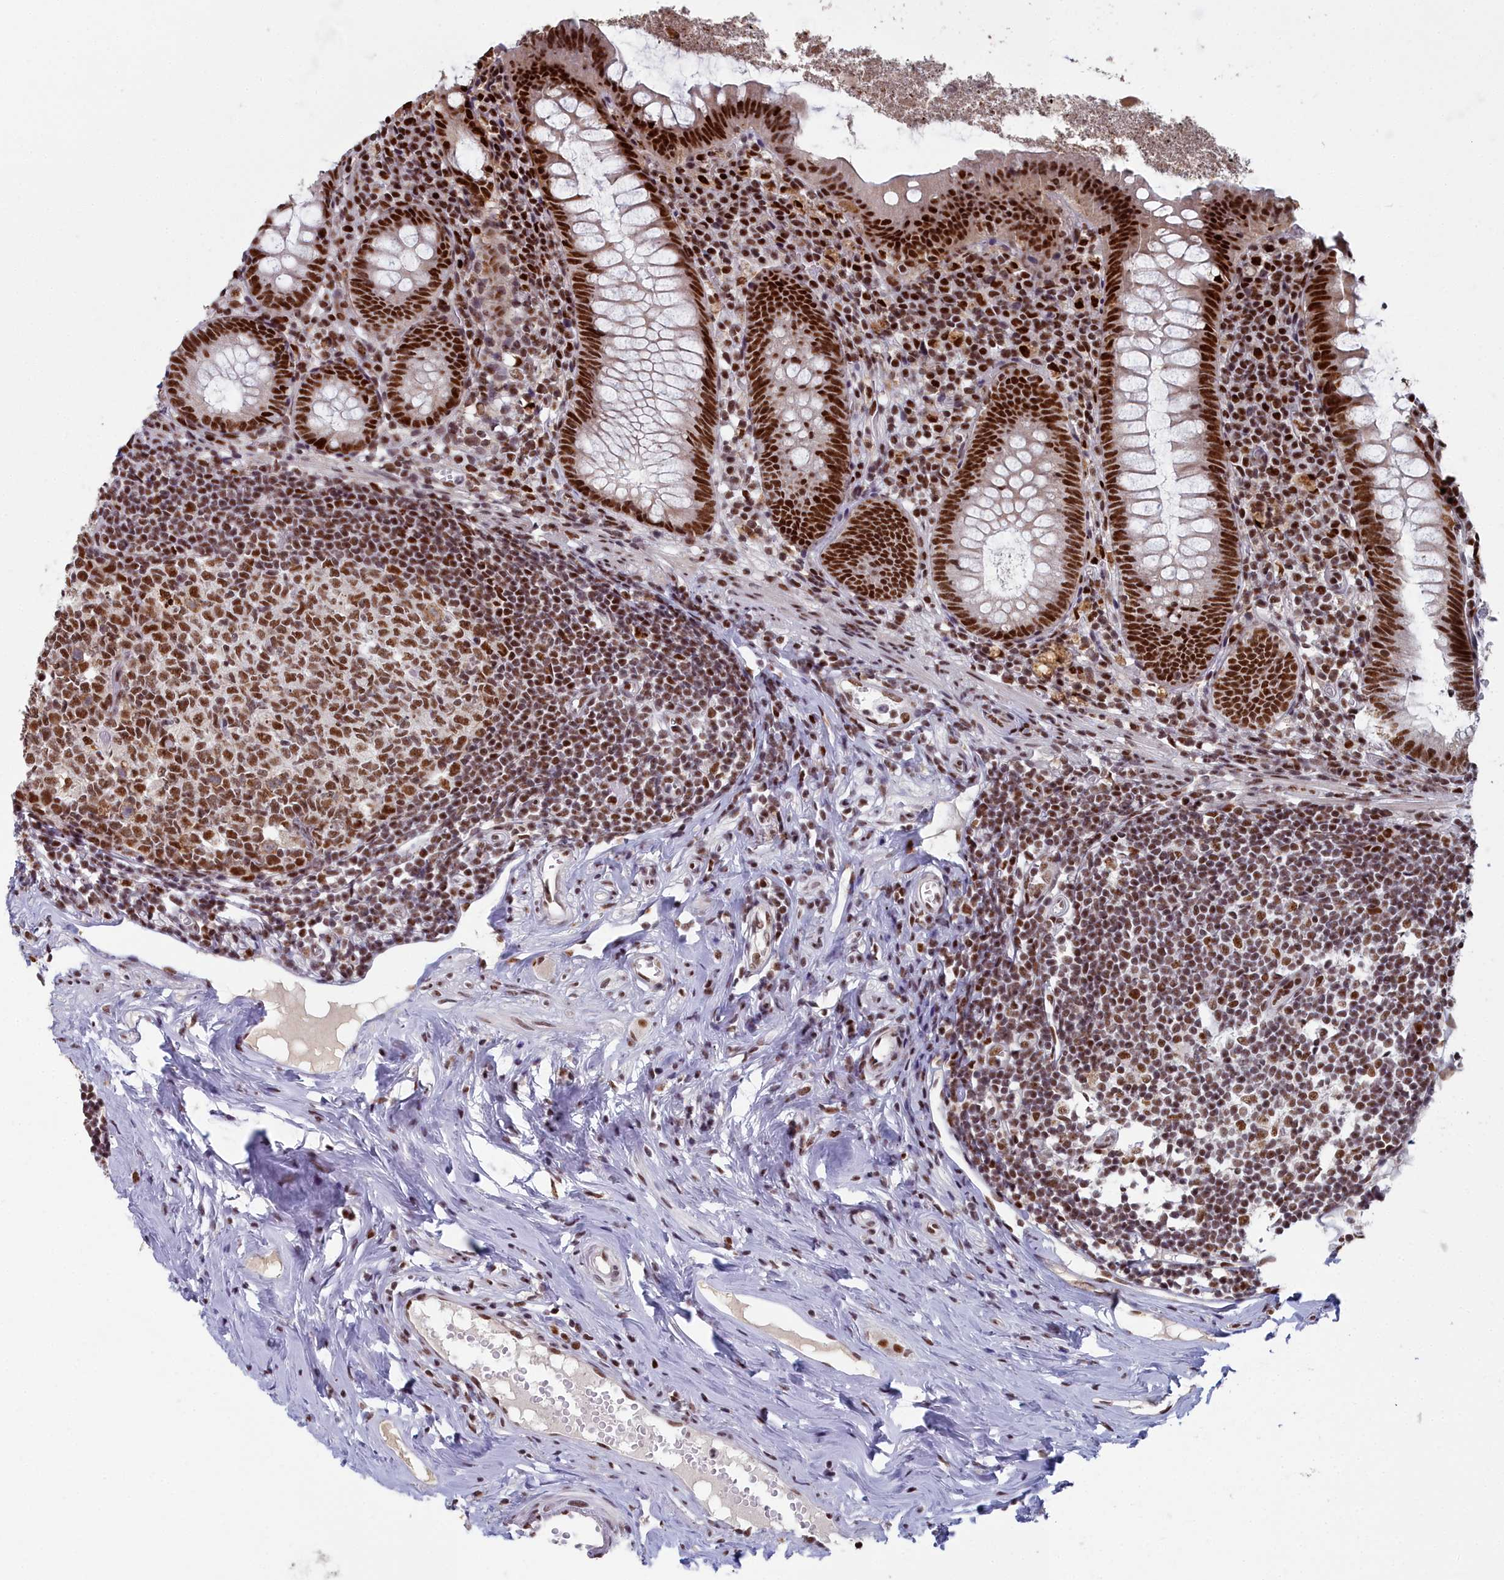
{"staining": {"intensity": "strong", "quantity": ">75%", "location": "nuclear"}, "tissue": "appendix", "cell_type": "Glandular cells", "image_type": "normal", "snomed": [{"axis": "morphology", "description": "Normal tissue, NOS"}, {"axis": "topography", "description": "Appendix"}], "caption": "The immunohistochemical stain highlights strong nuclear staining in glandular cells of benign appendix.", "gene": "SF3B3", "patient": {"sex": "female", "age": 51}}